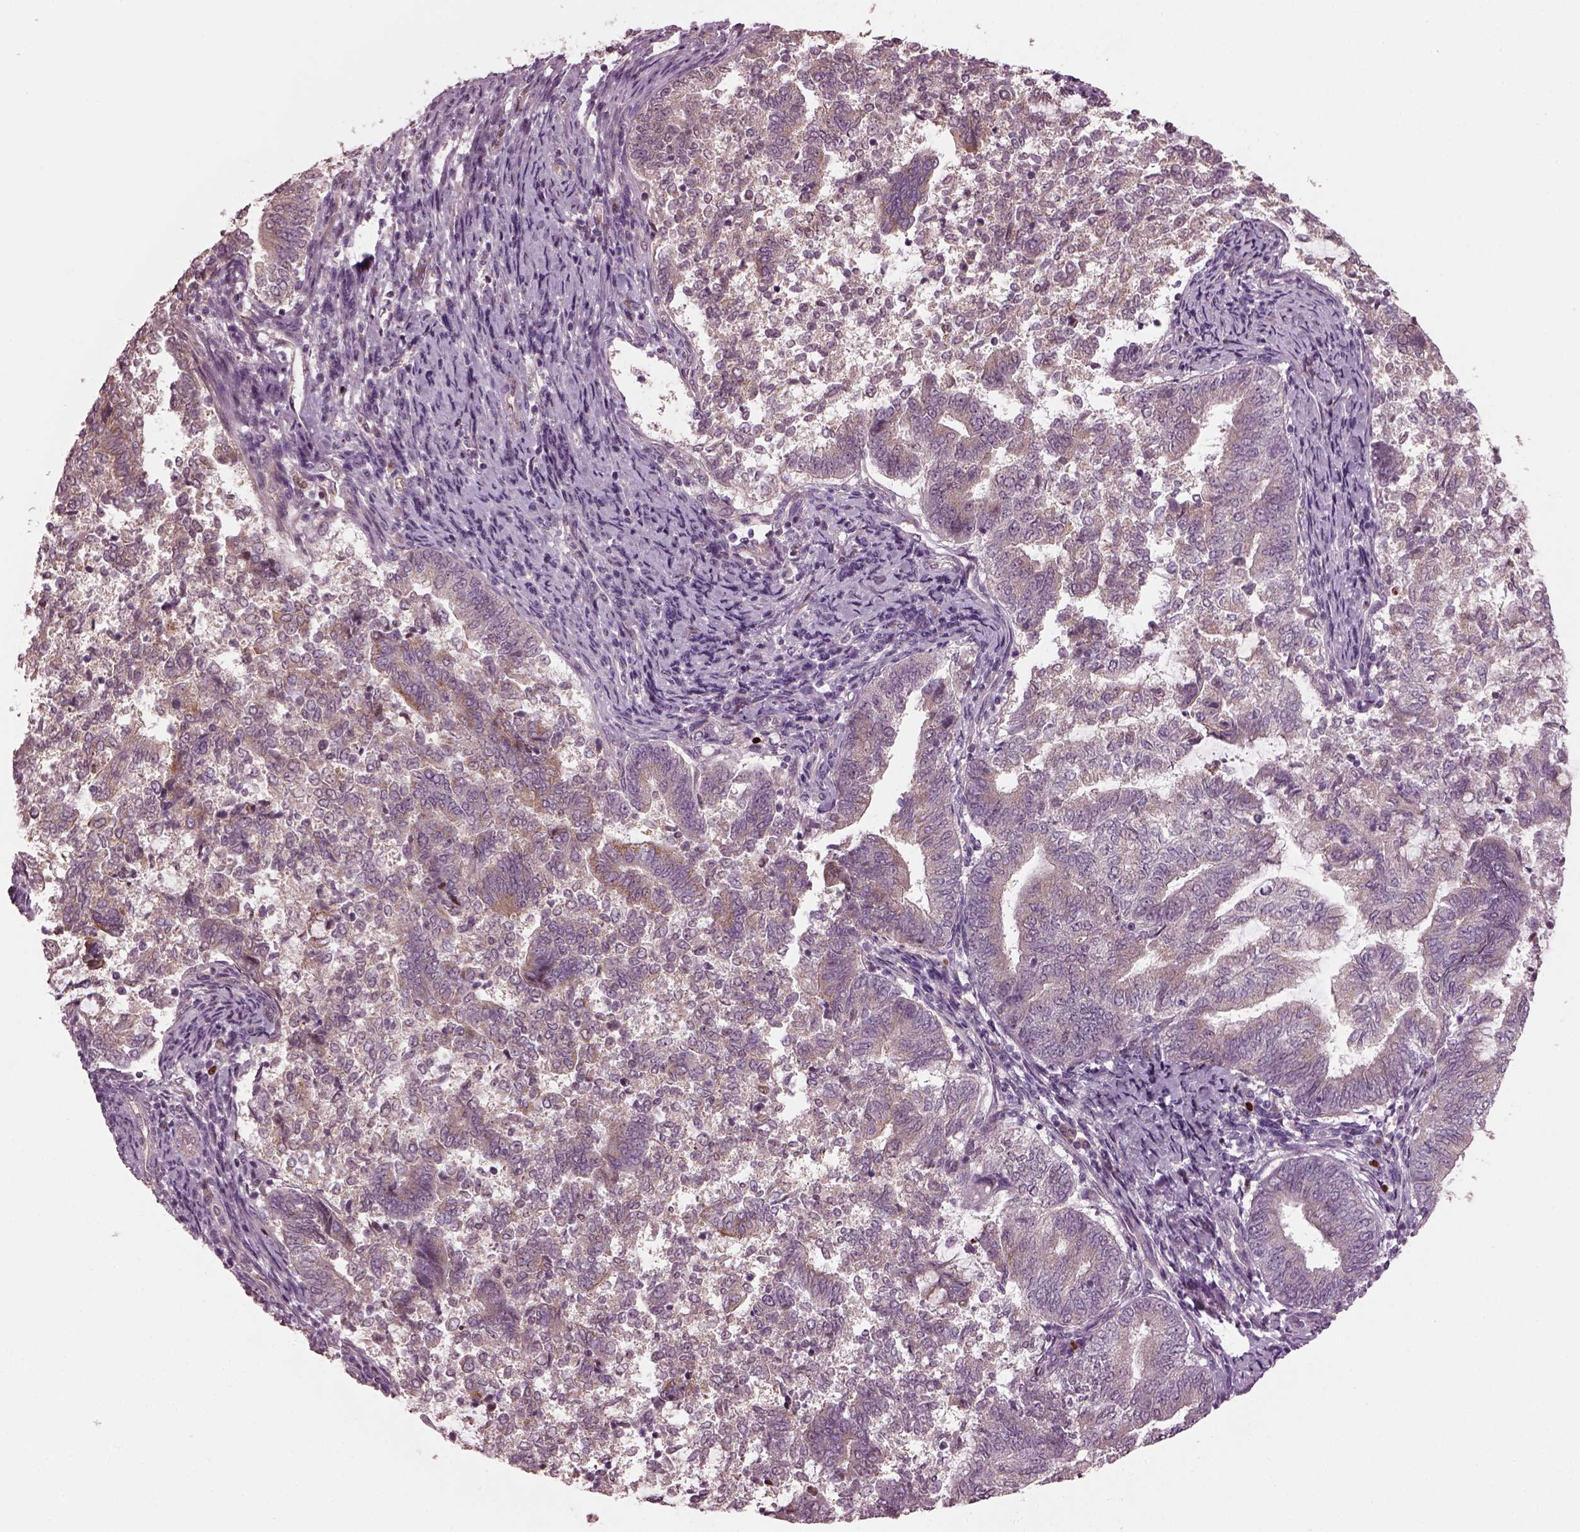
{"staining": {"intensity": "moderate", "quantity": "25%-75%", "location": "cytoplasmic/membranous"}, "tissue": "endometrial cancer", "cell_type": "Tumor cells", "image_type": "cancer", "snomed": [{"axis": "morphology", "description": "Adenocarcinoma, NOS"}, {"axis": "topography", "description": "Endometrium"}], "caption": "Immunohistochemistry staining of endometrial cancer, which exhibits medium levels of moderate cytoplasmic/membranous expression in approximately 25%-75% of tumor cells indicating moderate cytoplasmic/membranous protein staining. The staining was performed using DAB (3,3'-diaminobenzidine) (brown) for protein detection and nuclei were counterstained in hematoxylin (blue).", "gene": "RUFY3", "patient": {"sex": "female", "age": 65}}